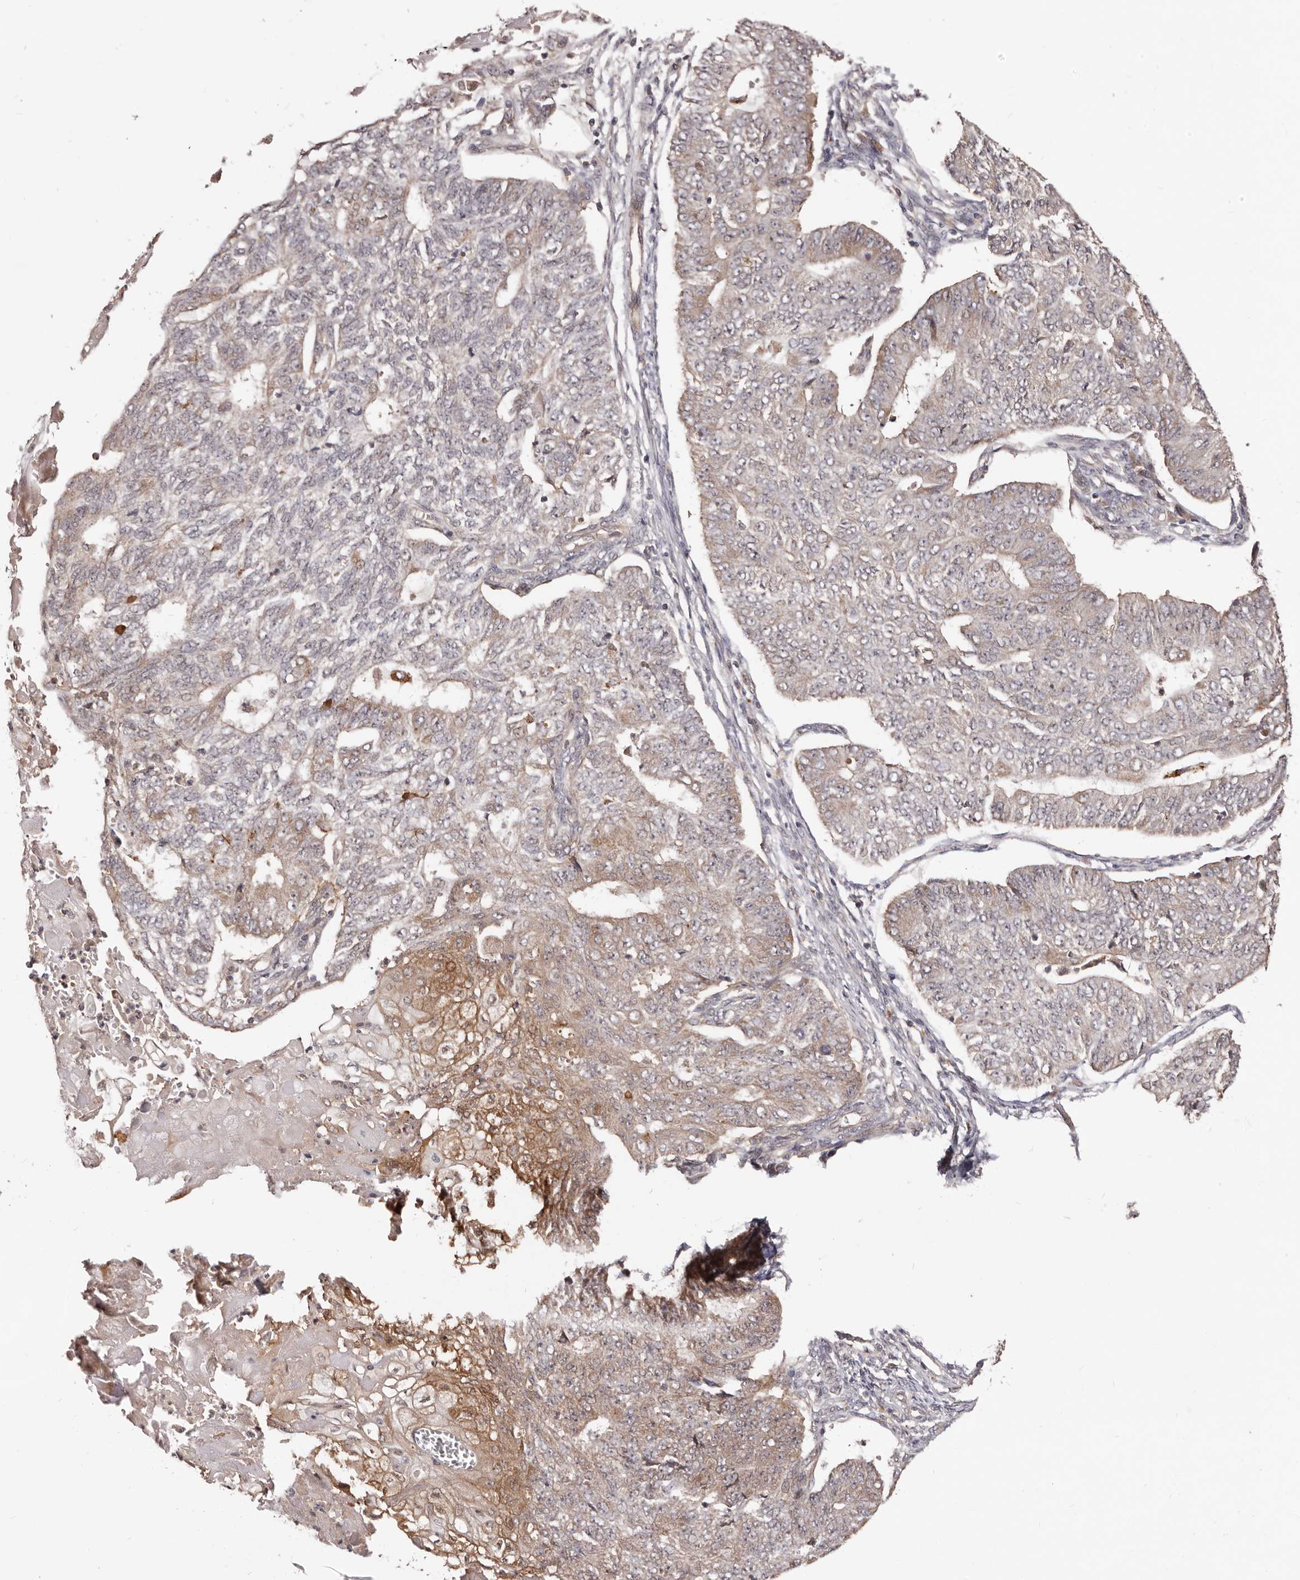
{"staining": {"intensity": "moderate", "quantity": "<25%", "location": "cytoplasmic/membranous"}, "tissue": "endometrial cancer", "cell_type": "Tumor cells", "image_type": "cancer", "snomed": [{"axis": "morphology", "description": "Adenocarcinoma, NOS"}, {"axis": "topography", "description": "Endometrium"}], "caption": "Tumor cells display low levels of moderate cytoplasmic/membranous expression in about <25% of cells in endometrial cancer (adenocarcinoma).", "gene": "MDP1", "patient": {"sex": "female", "age": 32}}